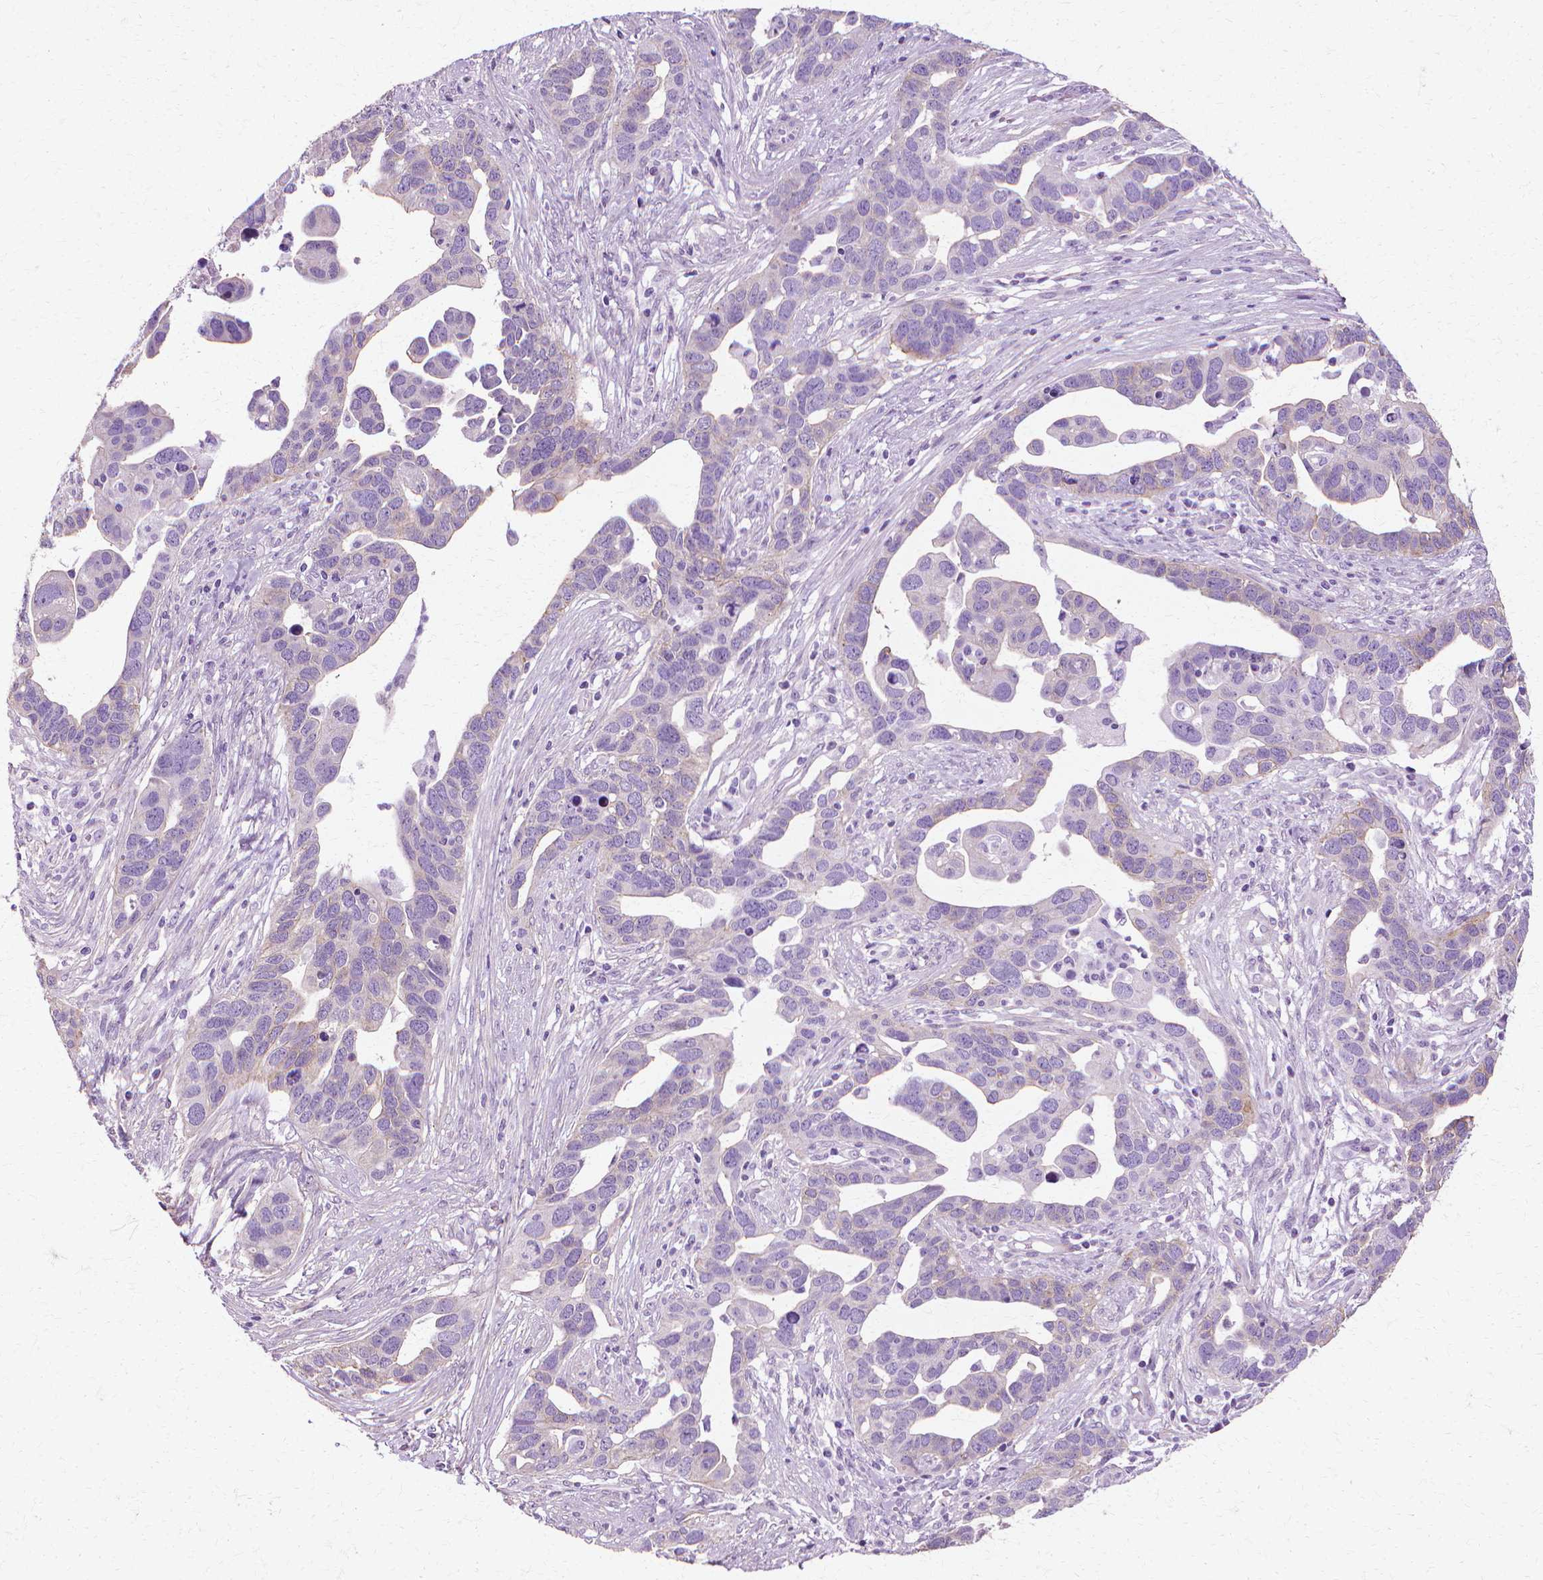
{"staining": {"intensity": "negative", "quantity": "none", "location": "none"}, "tissue": "ovarian cancer", "cell_type": "Tumor cells", "image_type": "cancer", "snomed": [{"axis": "morphology", "description": "Cystadenocarcinoma, serous, NOS"}, {"axis": "topography", "description": "Ovary"}], "caption": "Protein analysis of ovarian serous cystadenocarcinoma demonstrates no significant expression in tumor cells. The staining was performed using DAB to visualize the protein expression in brown, while the nuclei were stained in blue with hematoxylin (Magnification: 20x).", "gene": "CFAP157", "patient": {"sex": "female", "age": 54}}